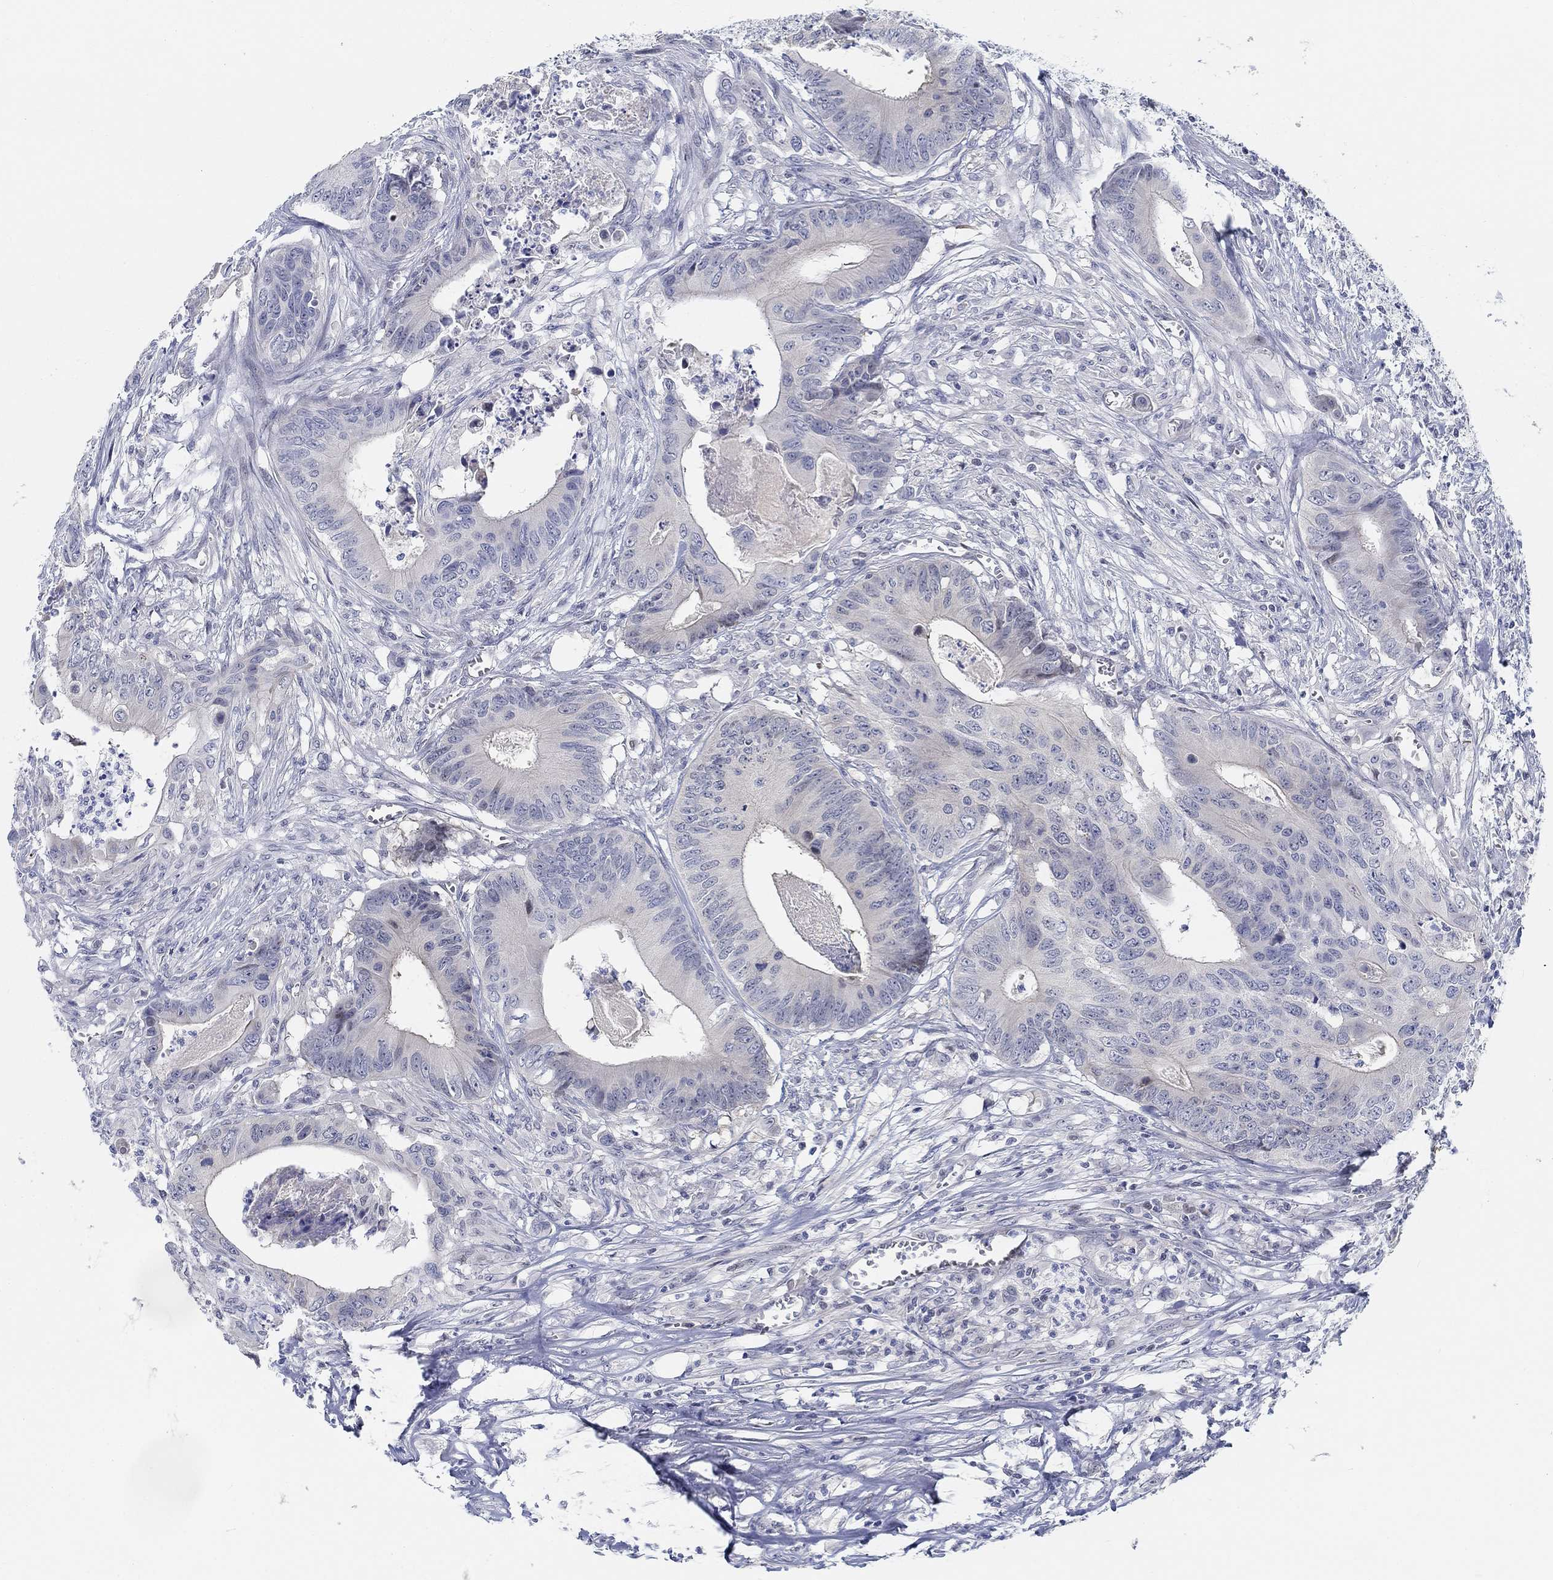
{"staining": {"intensity": "negative", "quantity": "none", "location": "none"}, "tissue": "colorectal cancer", "cell_type": "Tumor cells", "image_type": "cancer", "snomed": [{"axis": "morphology", "description": "Adenocarcinoma, NOS"}, {"axis": "topography", "description": "Colon"}], "caption": "Immunohistochemistry of colorectal cancer (adenocarcinoma) displays no positivity in tumor cells.", "gene": "SNTG2", "patient": {"sex": "male", "age": 84}}